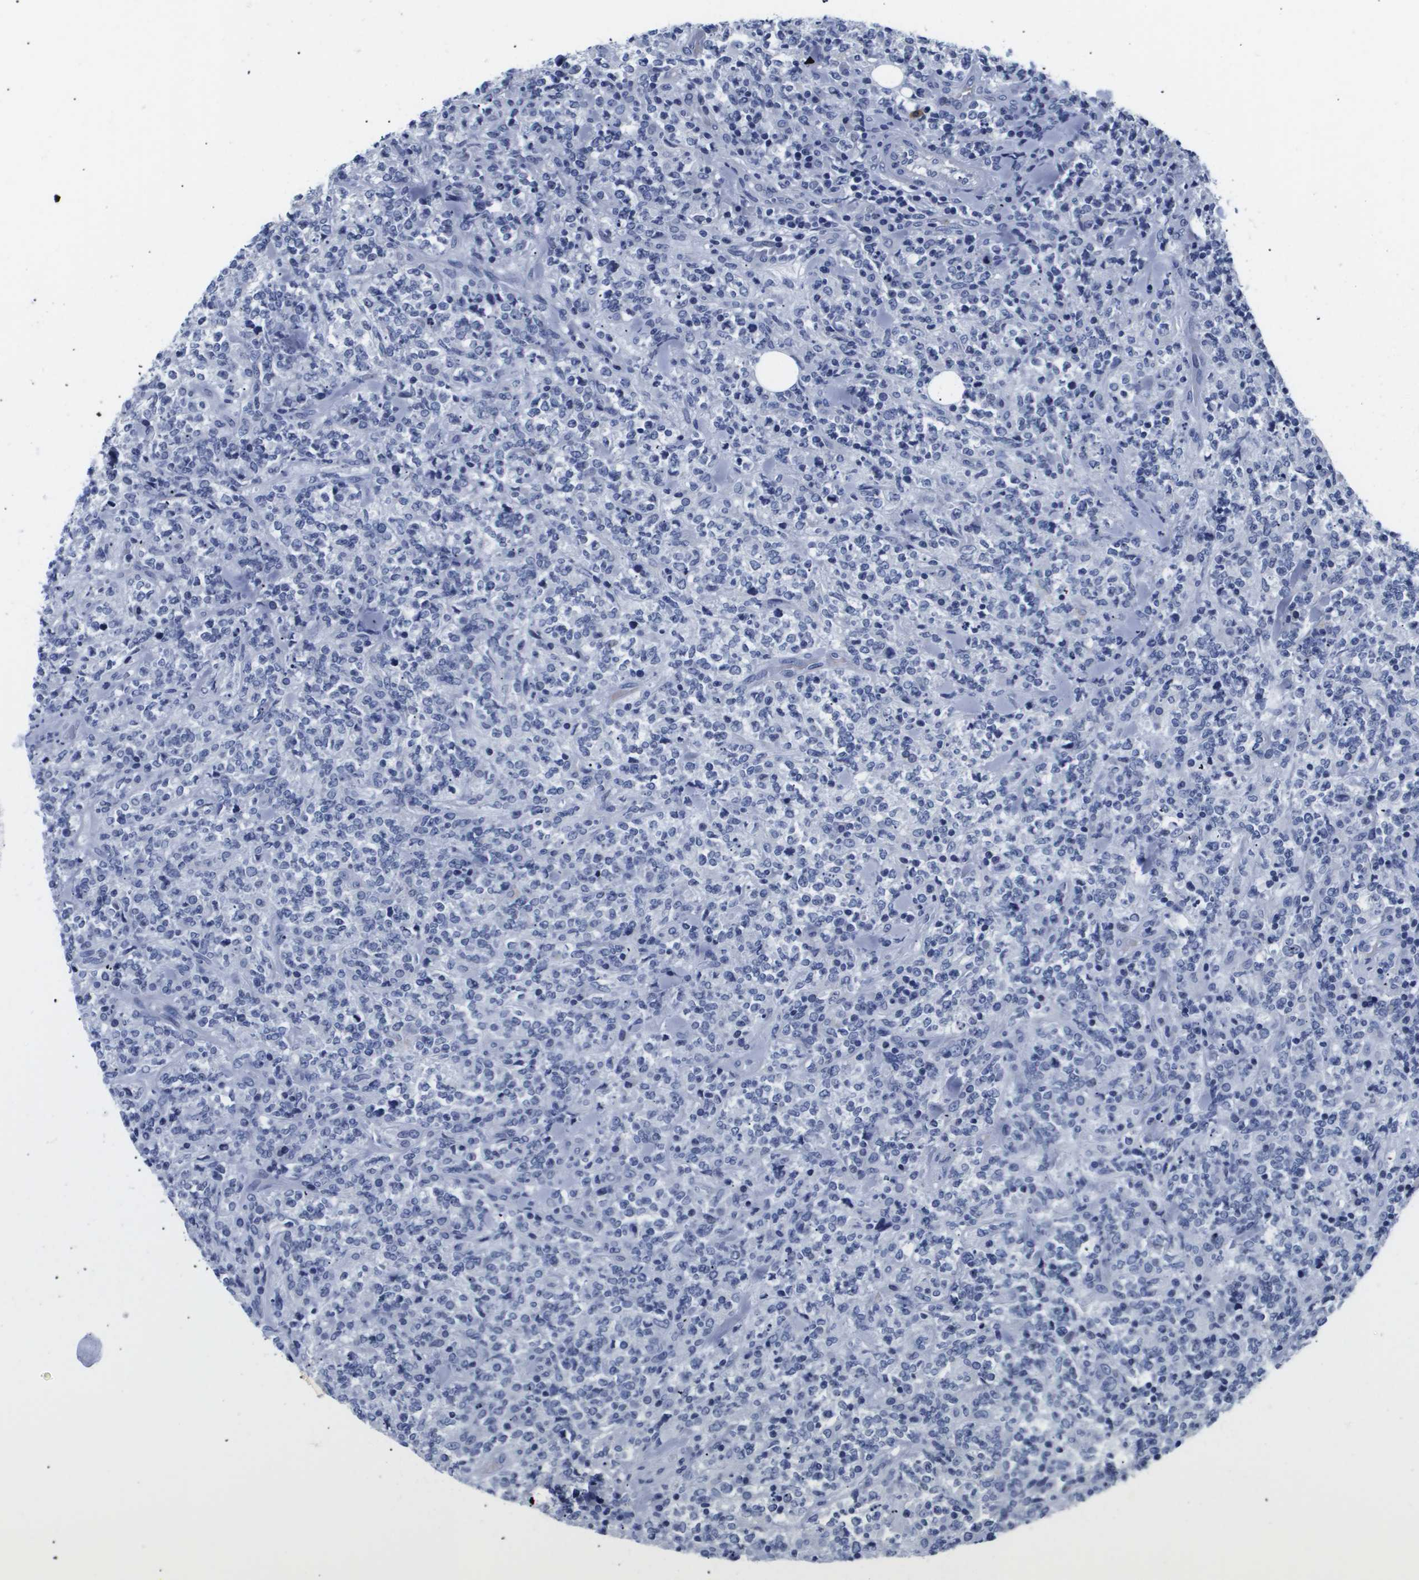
{"staining": {"intensity": "negative", "quantity": "none", "location": "none"}, "tissue": "lymphoma", "cell_type": "Tumor cells", "image_type": "cancer", "snomed": [{"axis": "morphology", "description": "Malignant lymphoma, non-Hodgkin's type, High grade"}, {"axis": "topography", "description": "Soft tissue"}], "caption": "A micrograph of human malignant lymphoma, non-Hodgkin's type (high-grade) is negative for staining in tumor cells.", "gene": "ATP6V0A4", "patient": {"sex": "male", "age": 18}}